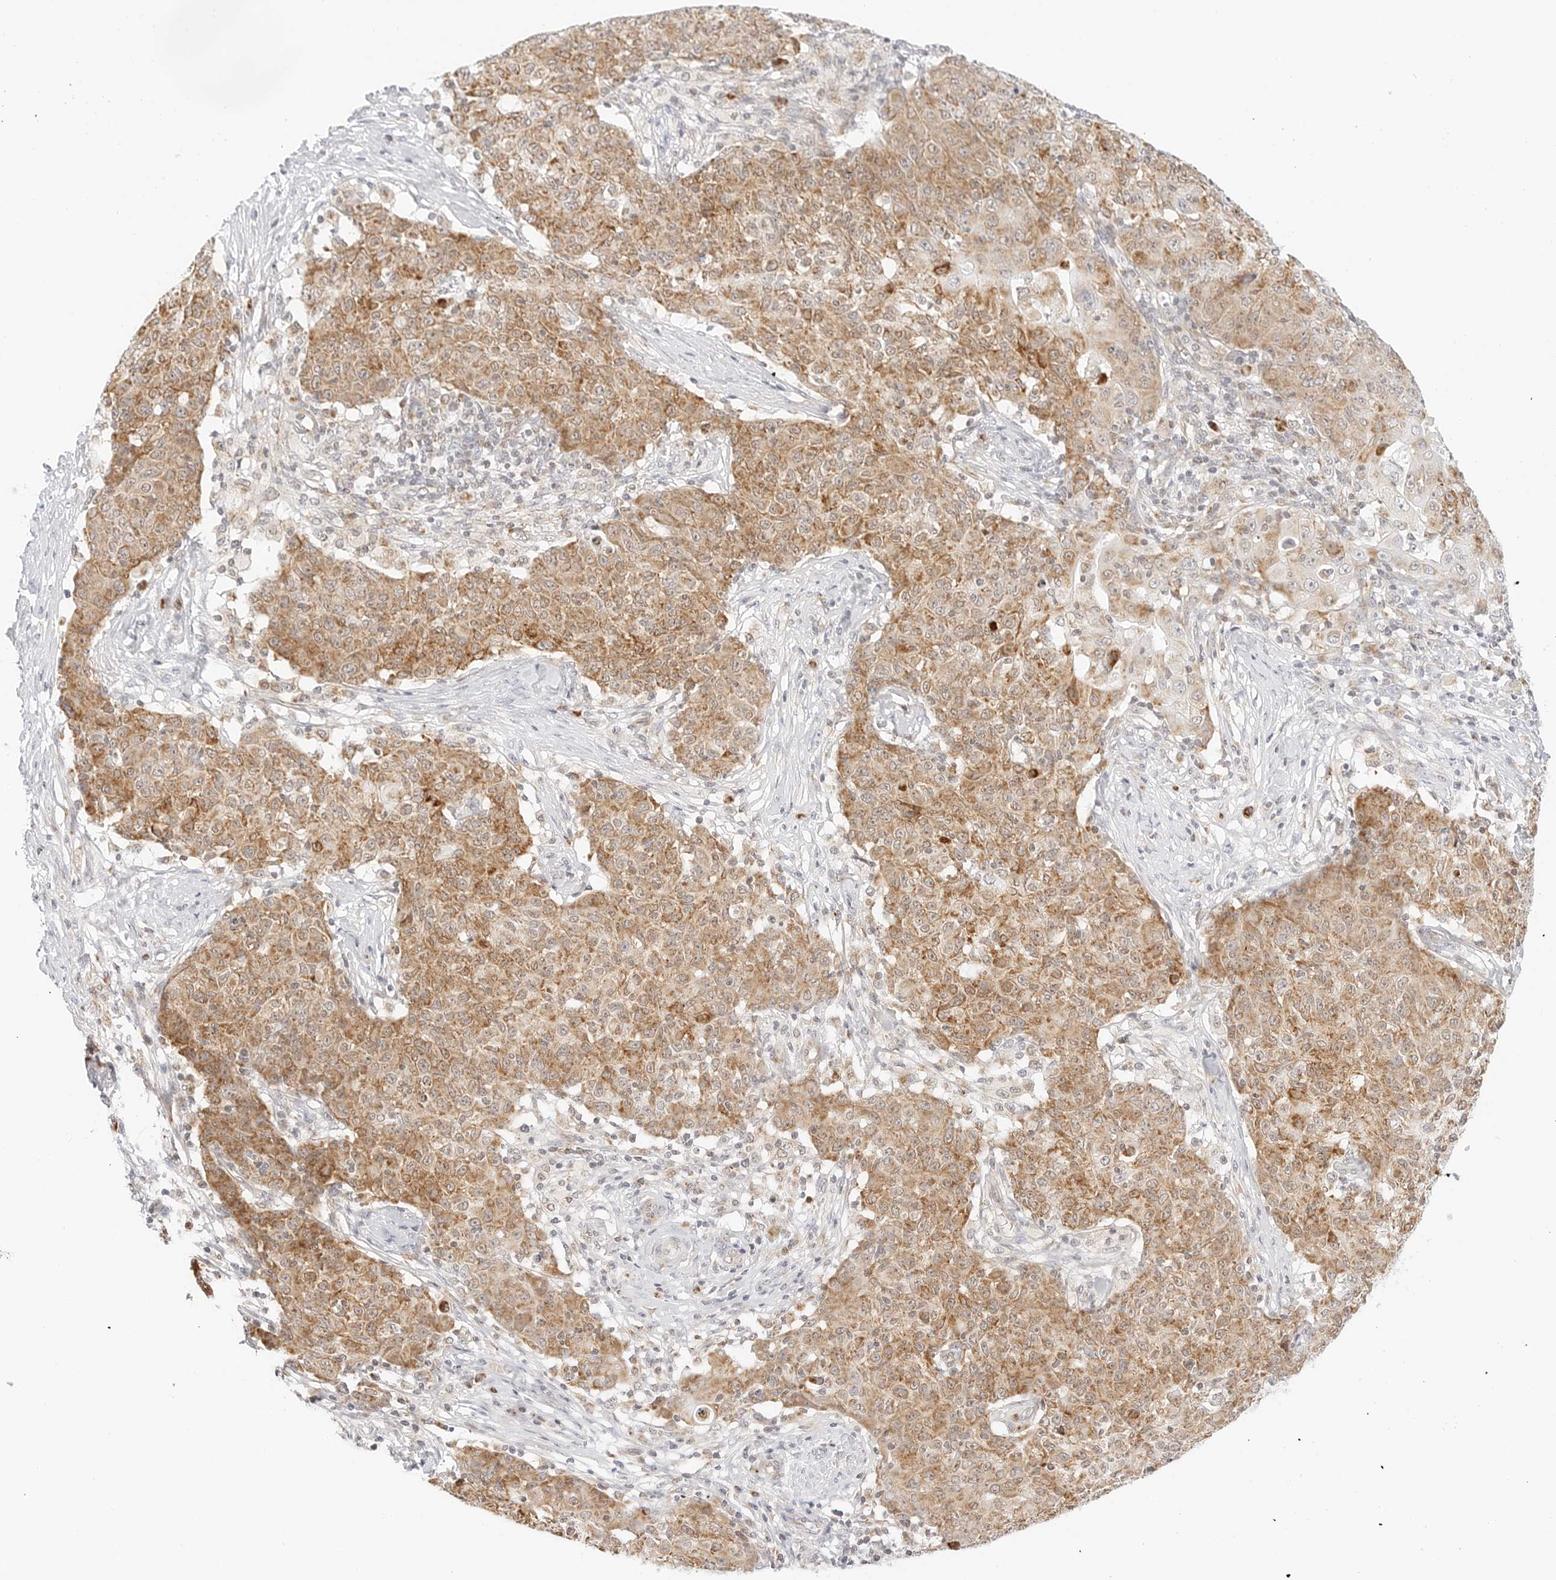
{"staining": {"intensity": "moderate", "quantity": ">75%", "location": "cytoplasmic/membranous"}, "tissue": "ovarian cancer", "cell_type": "Tumor cells", "image_type": "cancer", "snomed": [{"axis": "morphology", "description": "Carcinoma, endometroid"}, {"axis": "topography", "description": "Ovary"}], "caption": "This histopathology image demonstrates ovarian cancer (endometroid carcinoma) stained with IHC to label a protein in brown. The cytoplasmic/membranous of tumor cells show moderate positivity for the protein. Nuclei are counter-stained blue.", "gene": "FH", "patient": {"sex": "female", "age": 42}}